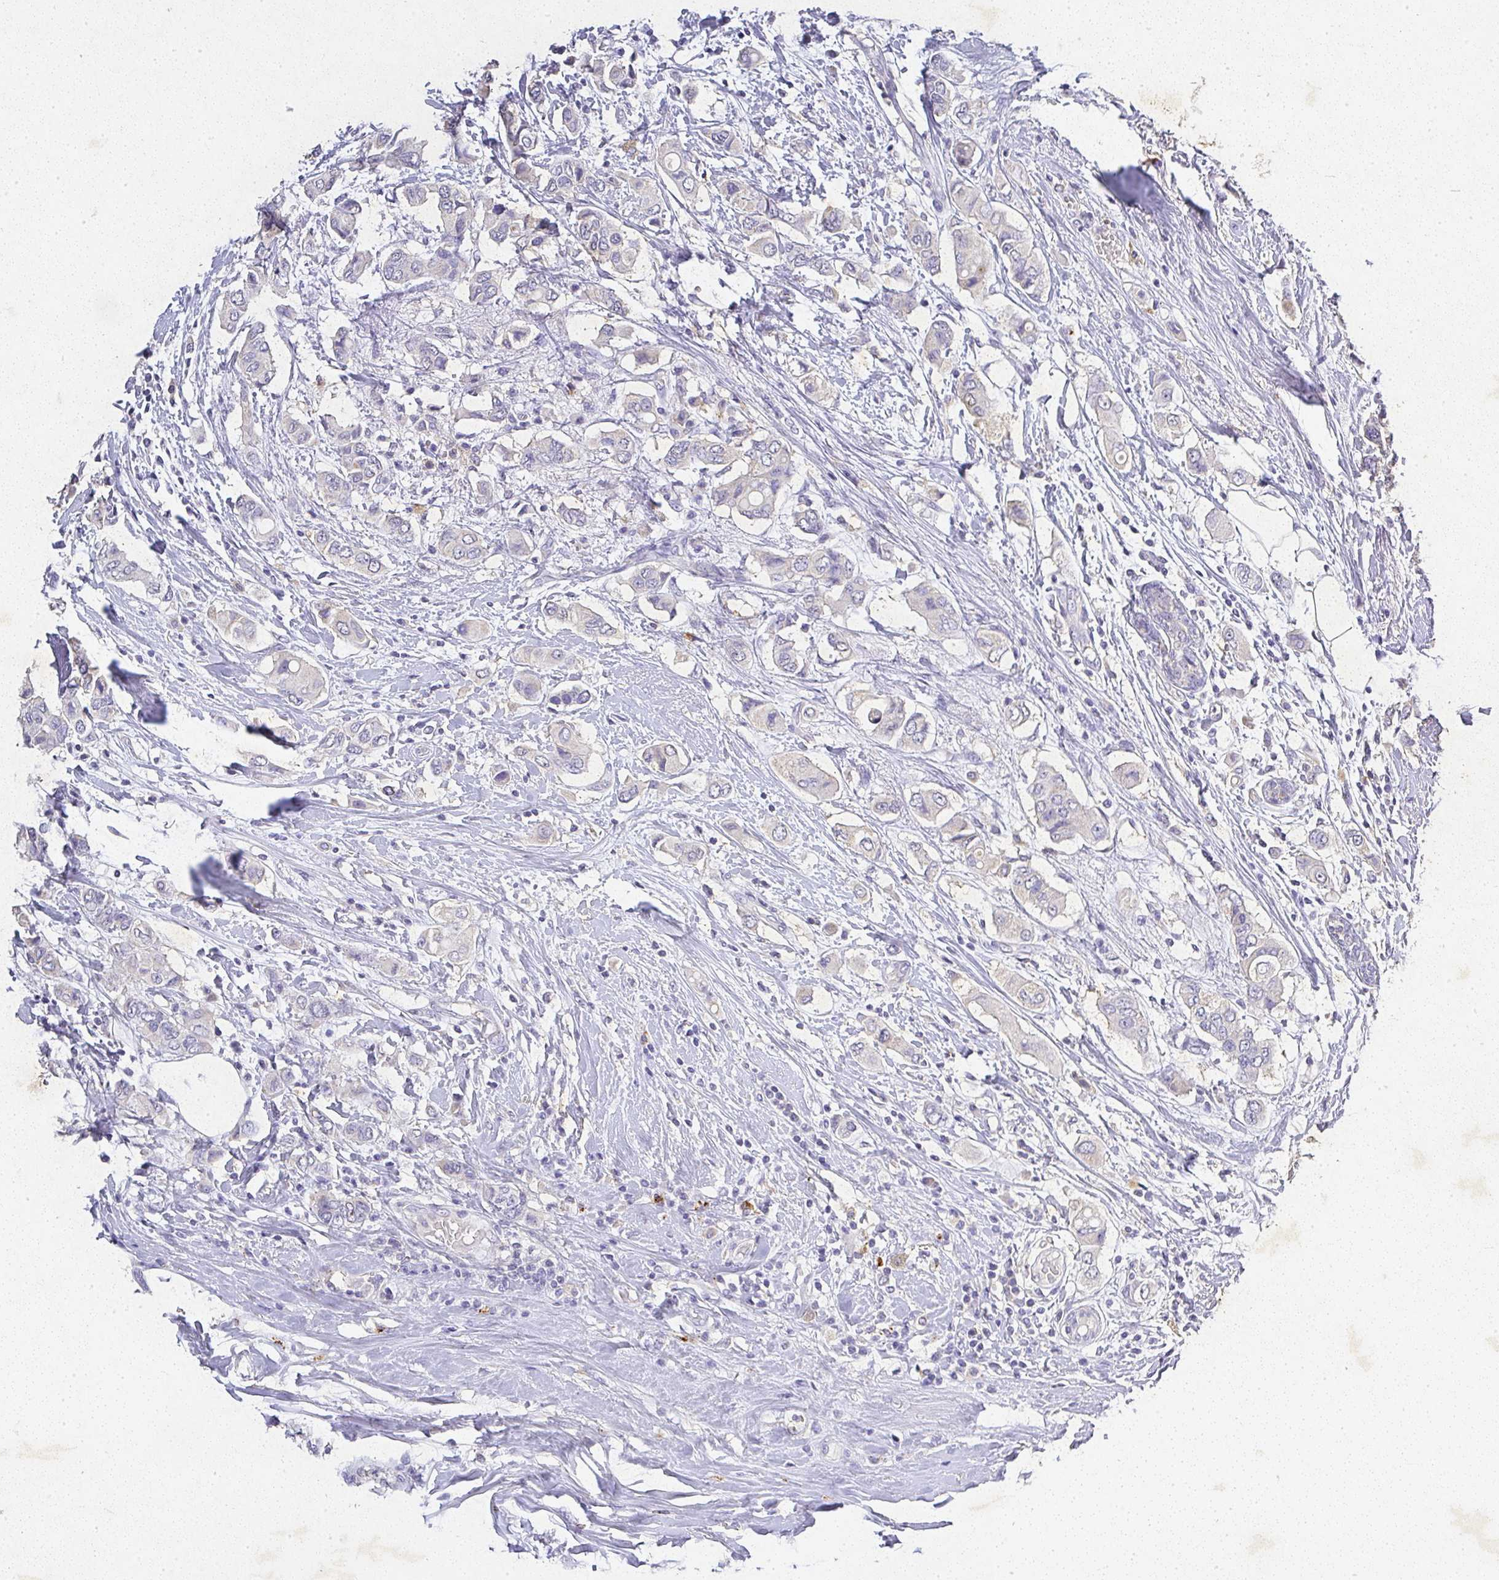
{"staining": {"intensity": "negative", "quantity": "none", "location": "none"}, "tissue": "breast cancer", "cell_type": "Tumor cells", "image_type": "cancer", "snomed": [{"axis": "morphology", "description": "Lobular carcinoma"}, {"axis": "topography", "description": "Breast"}], "caption": "Immunohistochemical staining of human lobular carcinoma (breast) reveals no significant staining in tumor cells. (DAB (3,3'-diaminobenzidine) immunohistochemistry visualized using brightfield microscopy, high magnification).", "gene": "RPS2", "patient": {"sex": "female", "age": 51}}